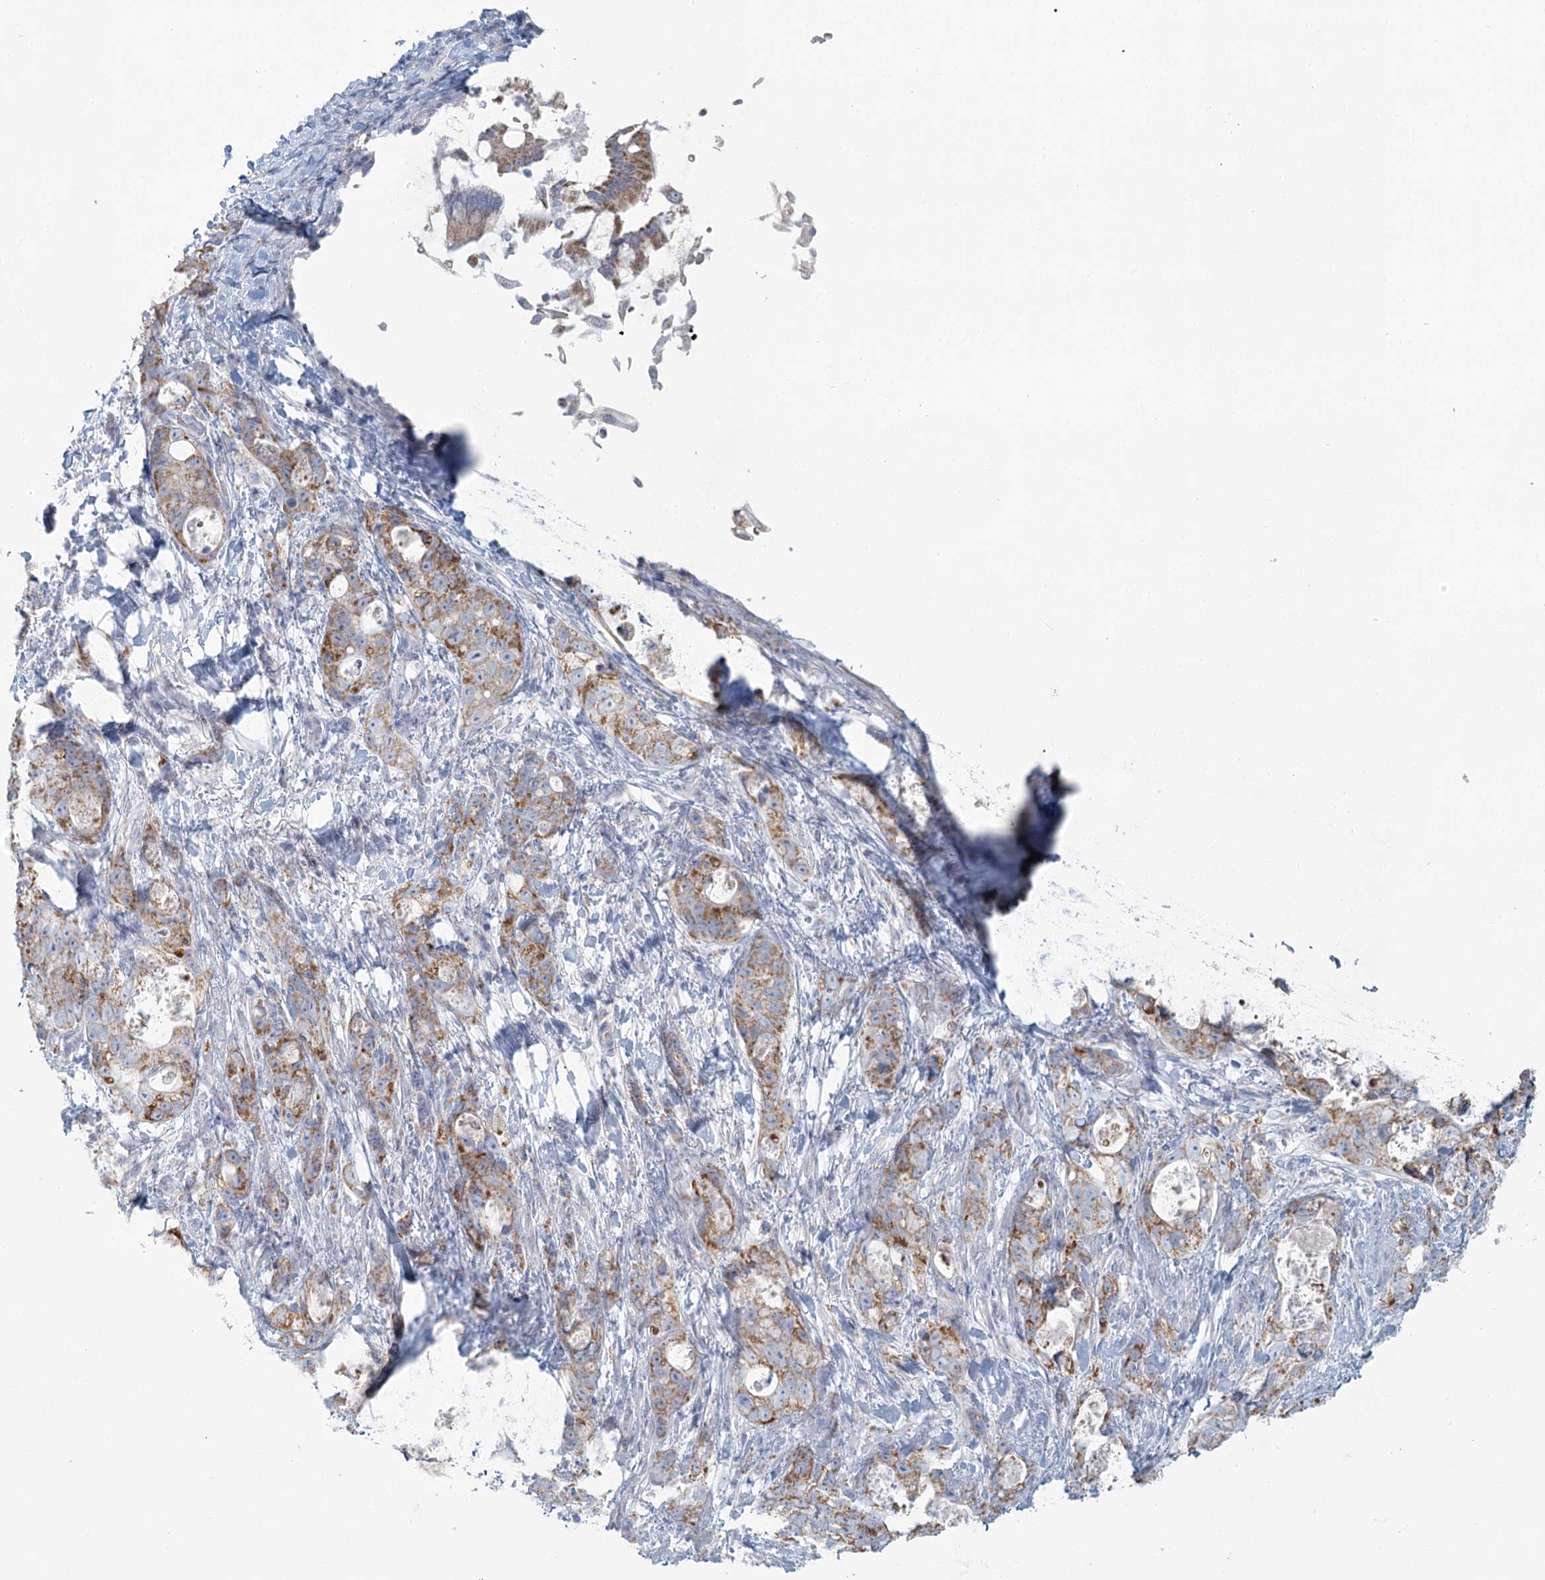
{"staining": {"intensity": "moderate", "quantity": ">75%", "location": "cytoplasmic/membranous"}, "tissue": "stomach cancer", "cell_type": "Tumor cells", "image_type": "cancer", "snomed": [{"axis": "morphology", "description": "Normal tissue, NOS"}, {"axis": "morphology", "description": "Adenocarcinoma, NOS"}, {"axis": "topography", "description": "Stomach"}], "caption": "Immunohistochemical staining of human stomach cancer reveals medium levels of moderate cytoplasmic/membranous protein expression in about >75% of tumor cells.", "gene": "BPHL", "patient": {"sex": "female", "age": 89}}